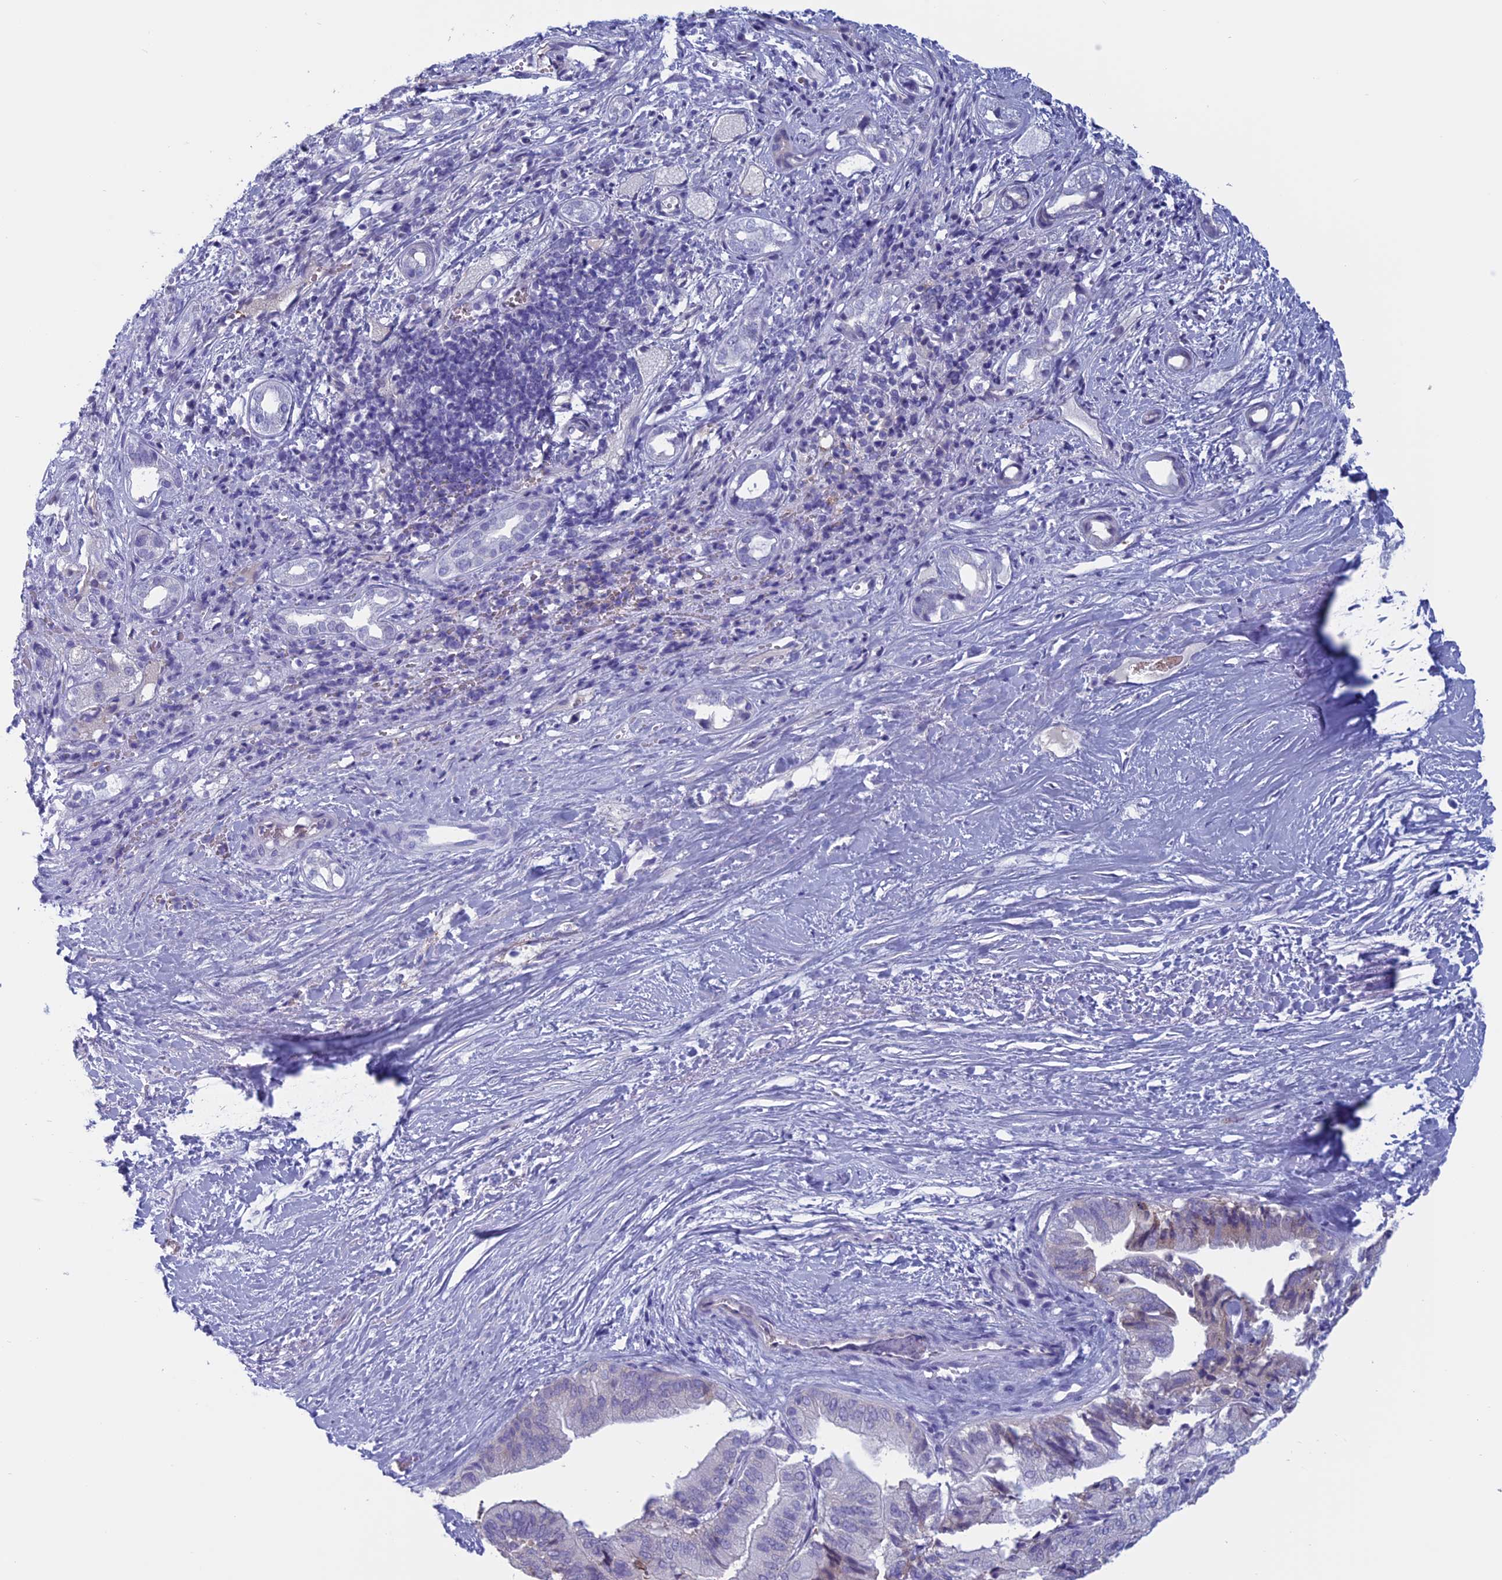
{"staining": {"intensity": "negative", "quantity": "none", "location": "none"}, "tissue": "liver cancer", "cell_type": "Tumor cells", "image_type": "cancer", "snomed": [{"axis": "morphology", "description": "Cholangiocarcinoma"}, {"axis": "topography", "description": "Liver"}], "caption": "Liver cholangiocarcinoma was stained to show a protein in brown. There is no significant expression in tumor cells.", "gene": "ANGPTL2", "patient": {"sex": "female", "age": 75}}